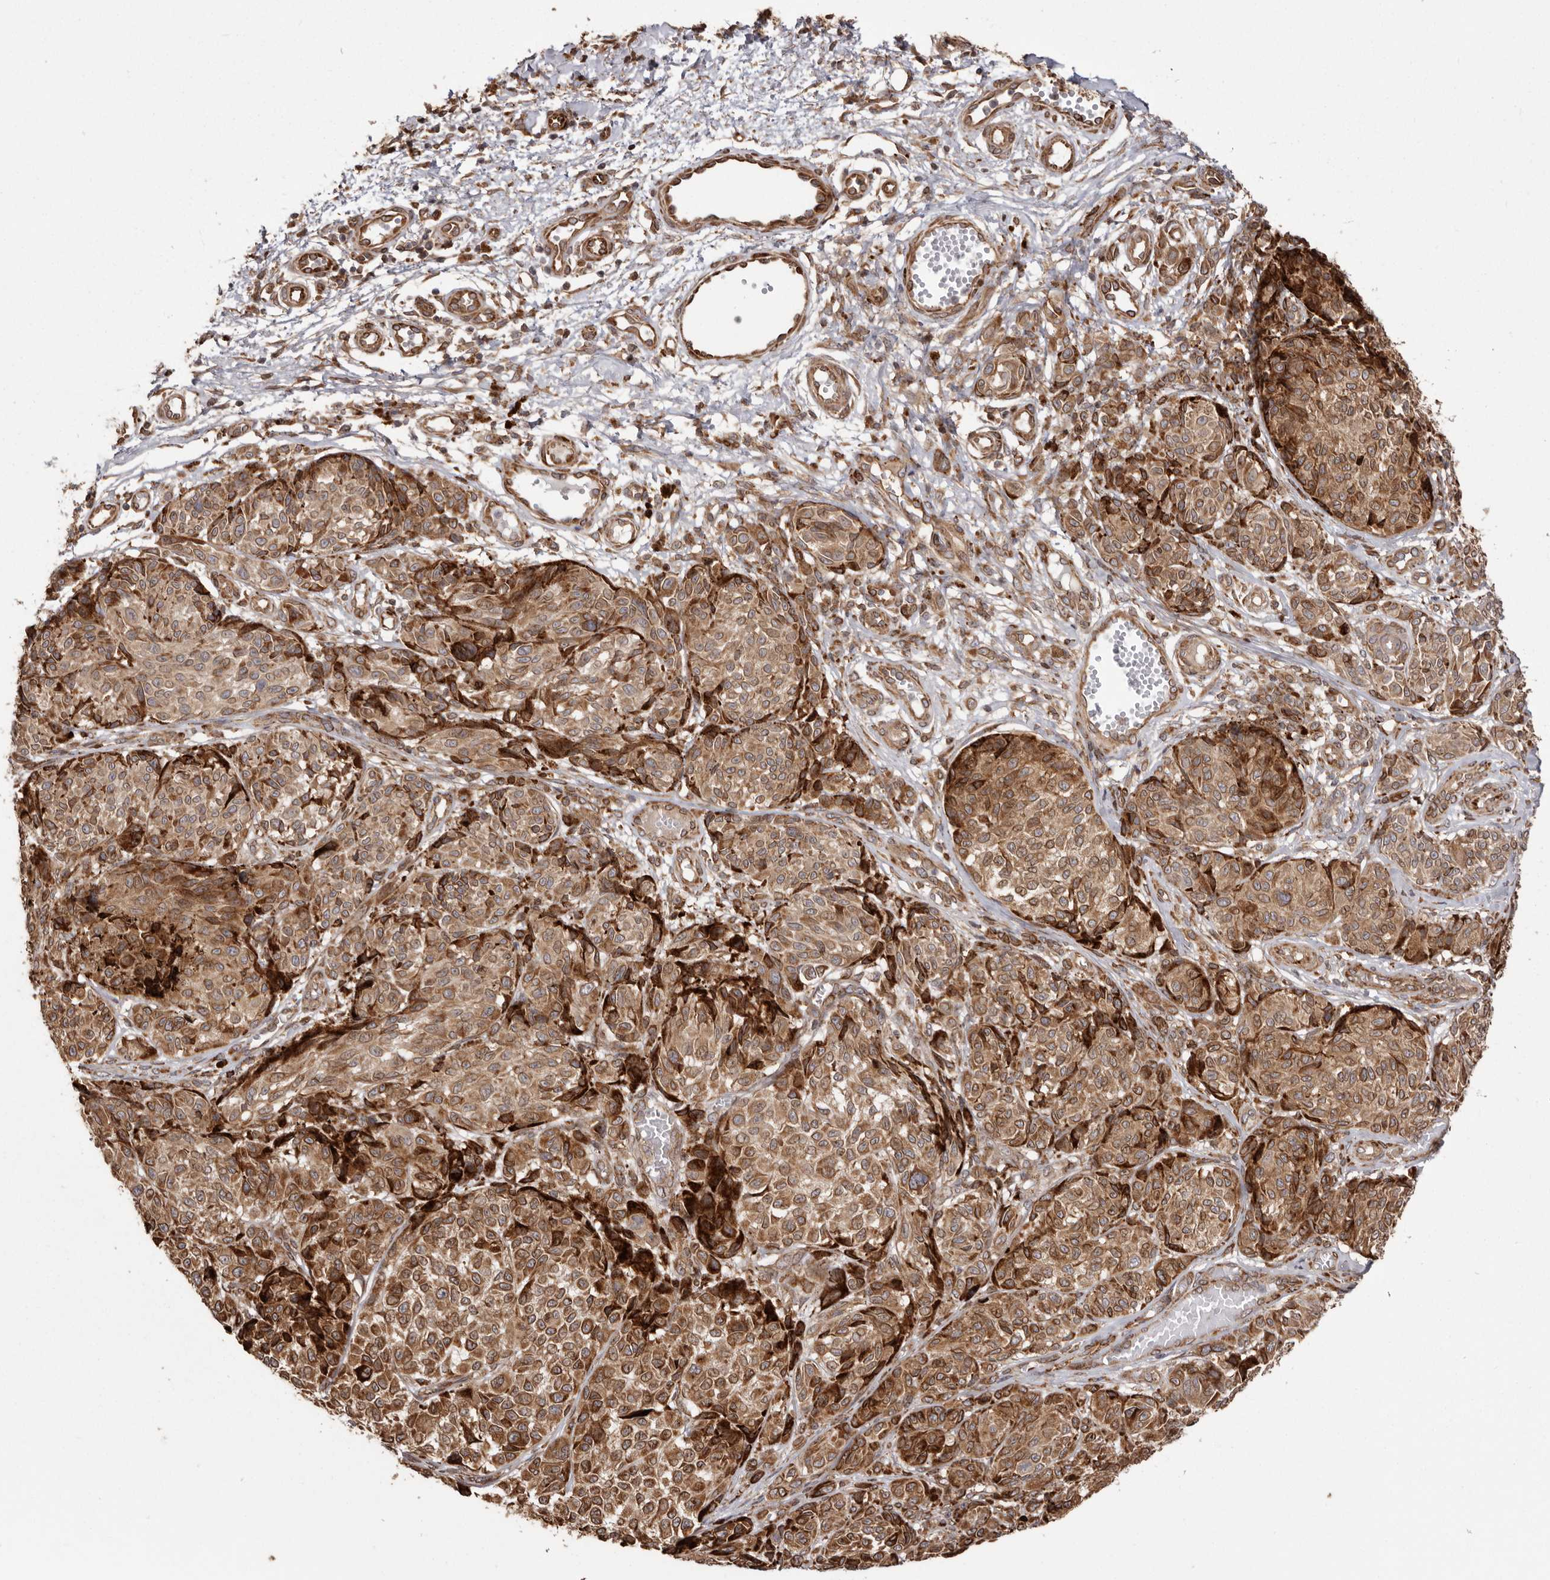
{"staining": {"intensity": "strong", "quantity": ">75%", "location": "cytoplasmic/membranous"}, "tissue": "melanoma", "cell_type": "Tumor cells", "image_type": "cancer", "snomed": [{"axis": "morphology", "description": "Malignant melanoma, NOS"}, {"axis": "topography", "description": "Skin"}], "caption": "A histopathology image of malignant melanoma stained for a protein shows strong cytoplasmic/membranous brown staining in tumor cells.", "gene": "NUP43", "patient": {"sex": "male", "age": 83}}